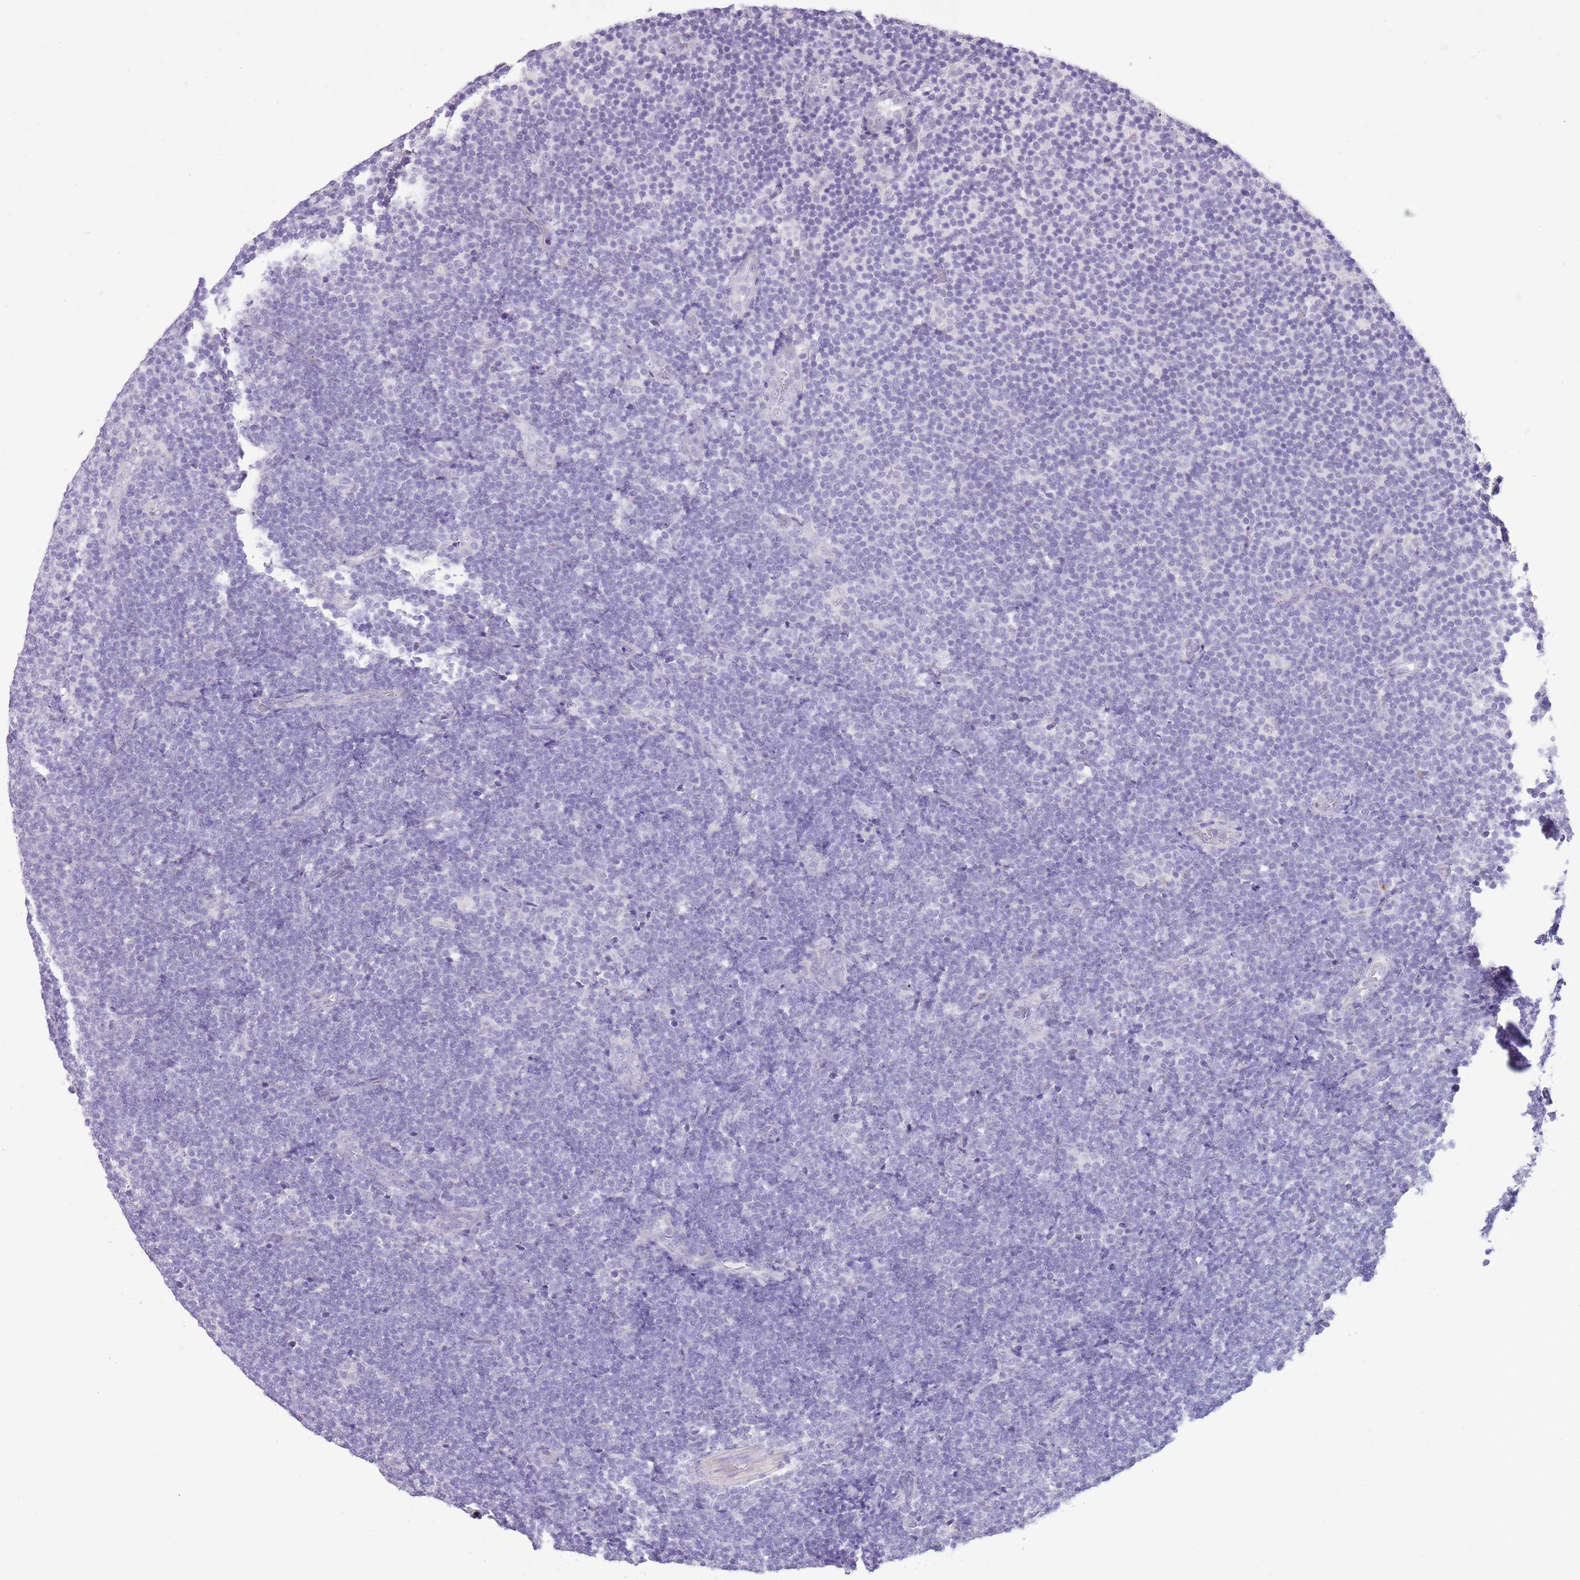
{"staining": {"intensity": "negative", "quantity": "none", "location": "none"}, "tissue": "lymphoma", "cell_type": "Tumor cells", "image_type": "cancer", "snomed": [{"axis": "morphology", "description": "Malignant lymphoma, non-Hodgkin's type, Low grade"}, {"axis": "topography", "description": "Lymph node"}], "caption": "High magnification brightfield microscopy of lymphoma stained with DAB (3,3'-diaminobenzidine) (brown) and counterstained with hematoxylin (blue): tumor cells show no significant staining. Brightfield microscopy of IHC stained with DAB (brown) and hematoxylin (blue), captured at high magnification.", "gene": "XPO7", "patient": {"sex": "male", "age": 66}}